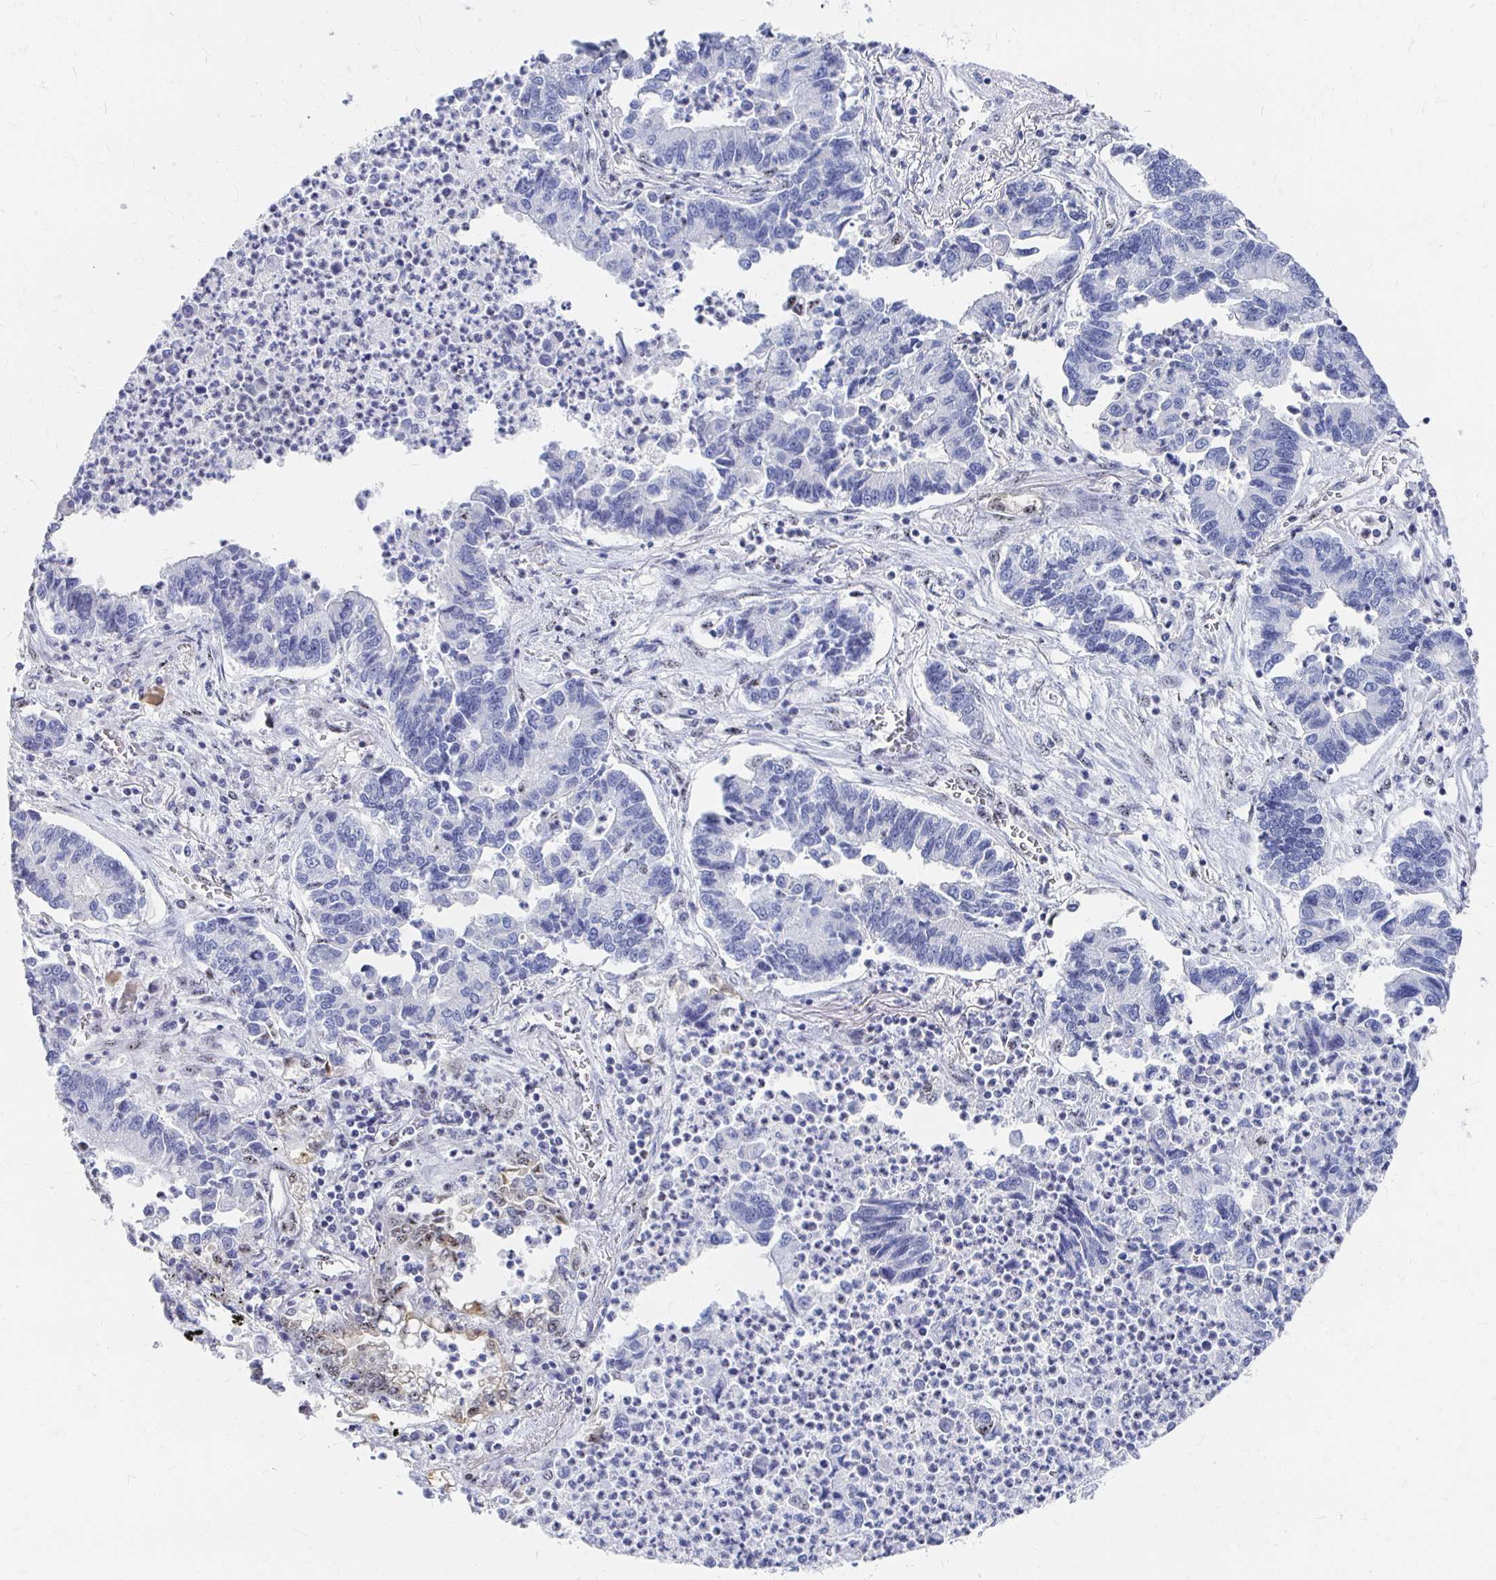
{"staining": {"intensity": "negative", "quantity": "none", "location": "none"}, "tissue": "lung cancer", "cell_type": "Tumor cells", "image_type": "cancer", "snomed": [{"axis": "morphology", "description": "Adenocarcinoma, NOS"}, {"axis": "topography", "description": "Lung"}], "caption": "IHC histopathology image of neoplastic tissue: human lung cancer stained with DAB (3,3'-diaminobenzidine) demonstrates no significant protein positivity in tumor cells.", "gene": "CLIC3", "patient": {"sex": "female", "age": 57}}